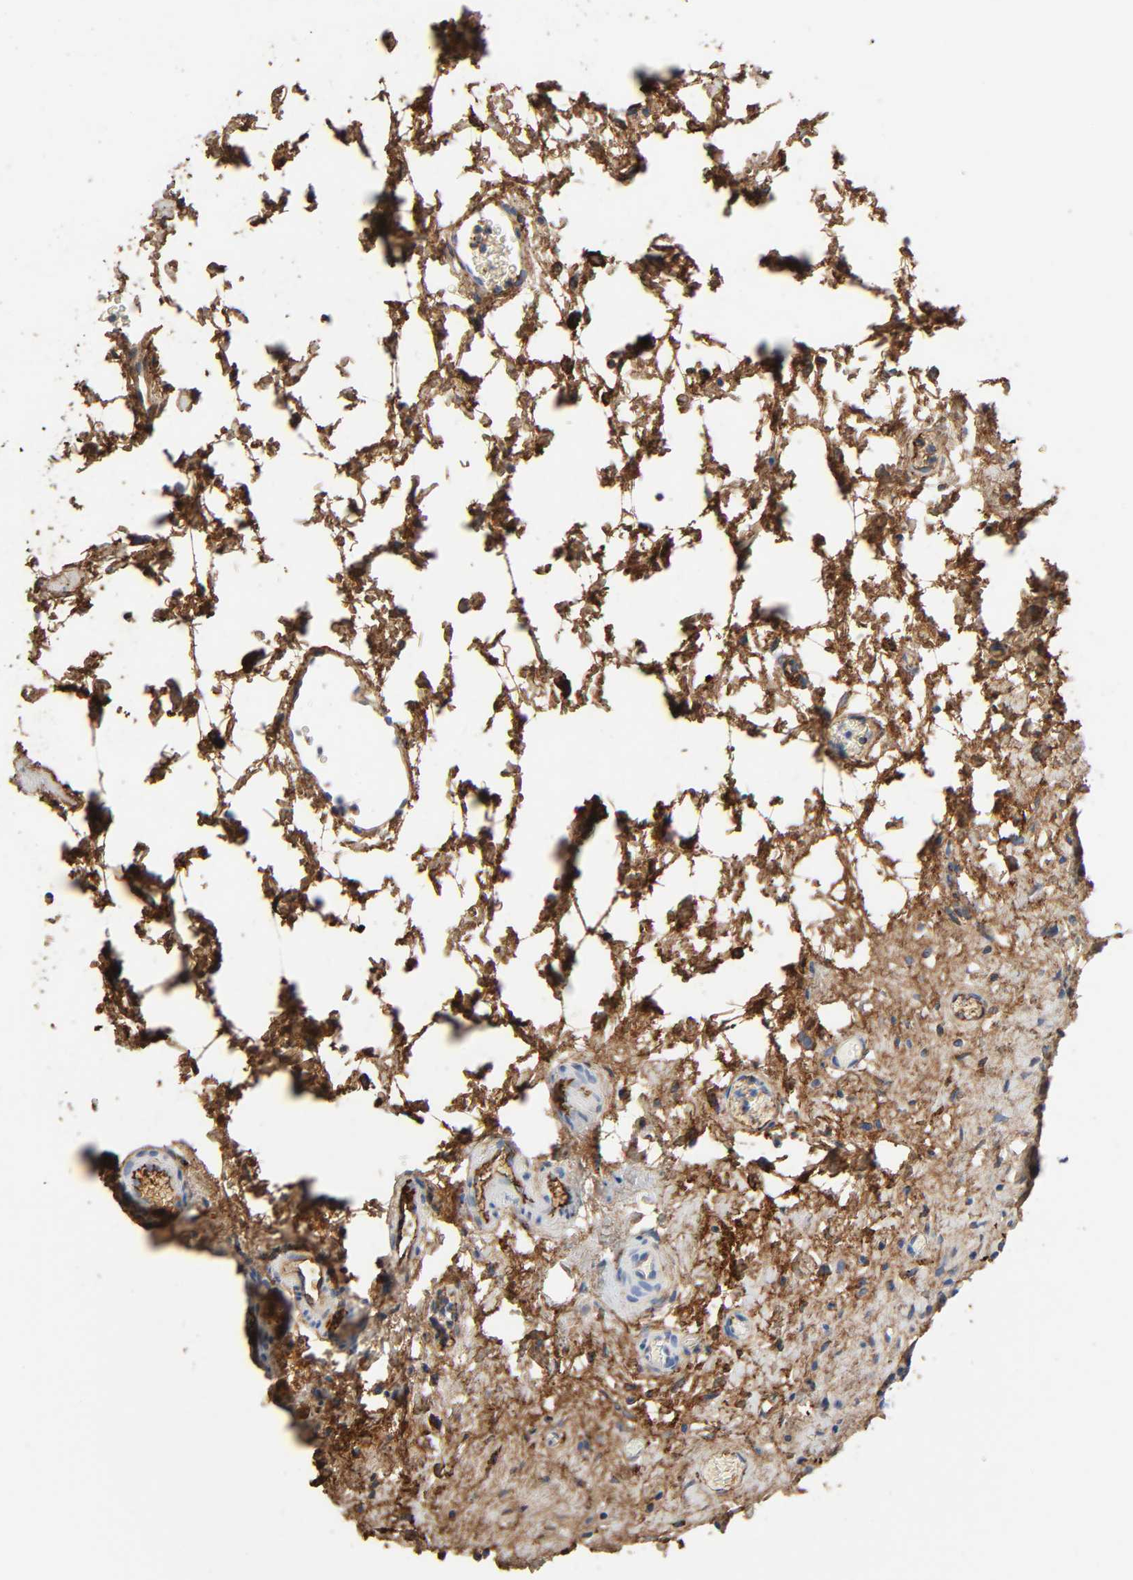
{"staining": {"intensity": "strong", "quantity": ">75%", "location": "cytoplasmic/membranous"}, "tissue": "urinary bladder", "cell_type": "Urothelial cells", "image_type": "normal", "snomed": [{"axis": "morphology", "description": "Normal tissue, NOS"}, {"axis": "topography", "description": "Urinary bladder"}], "caption": "DAB immunohistochemical staining of normal human urinary bladder displays strong cytoplasmic/membranous protein staining in about >75% of urothelial cells.", "gene": "C3", "patient": {"sex": "male", "age": 51}}